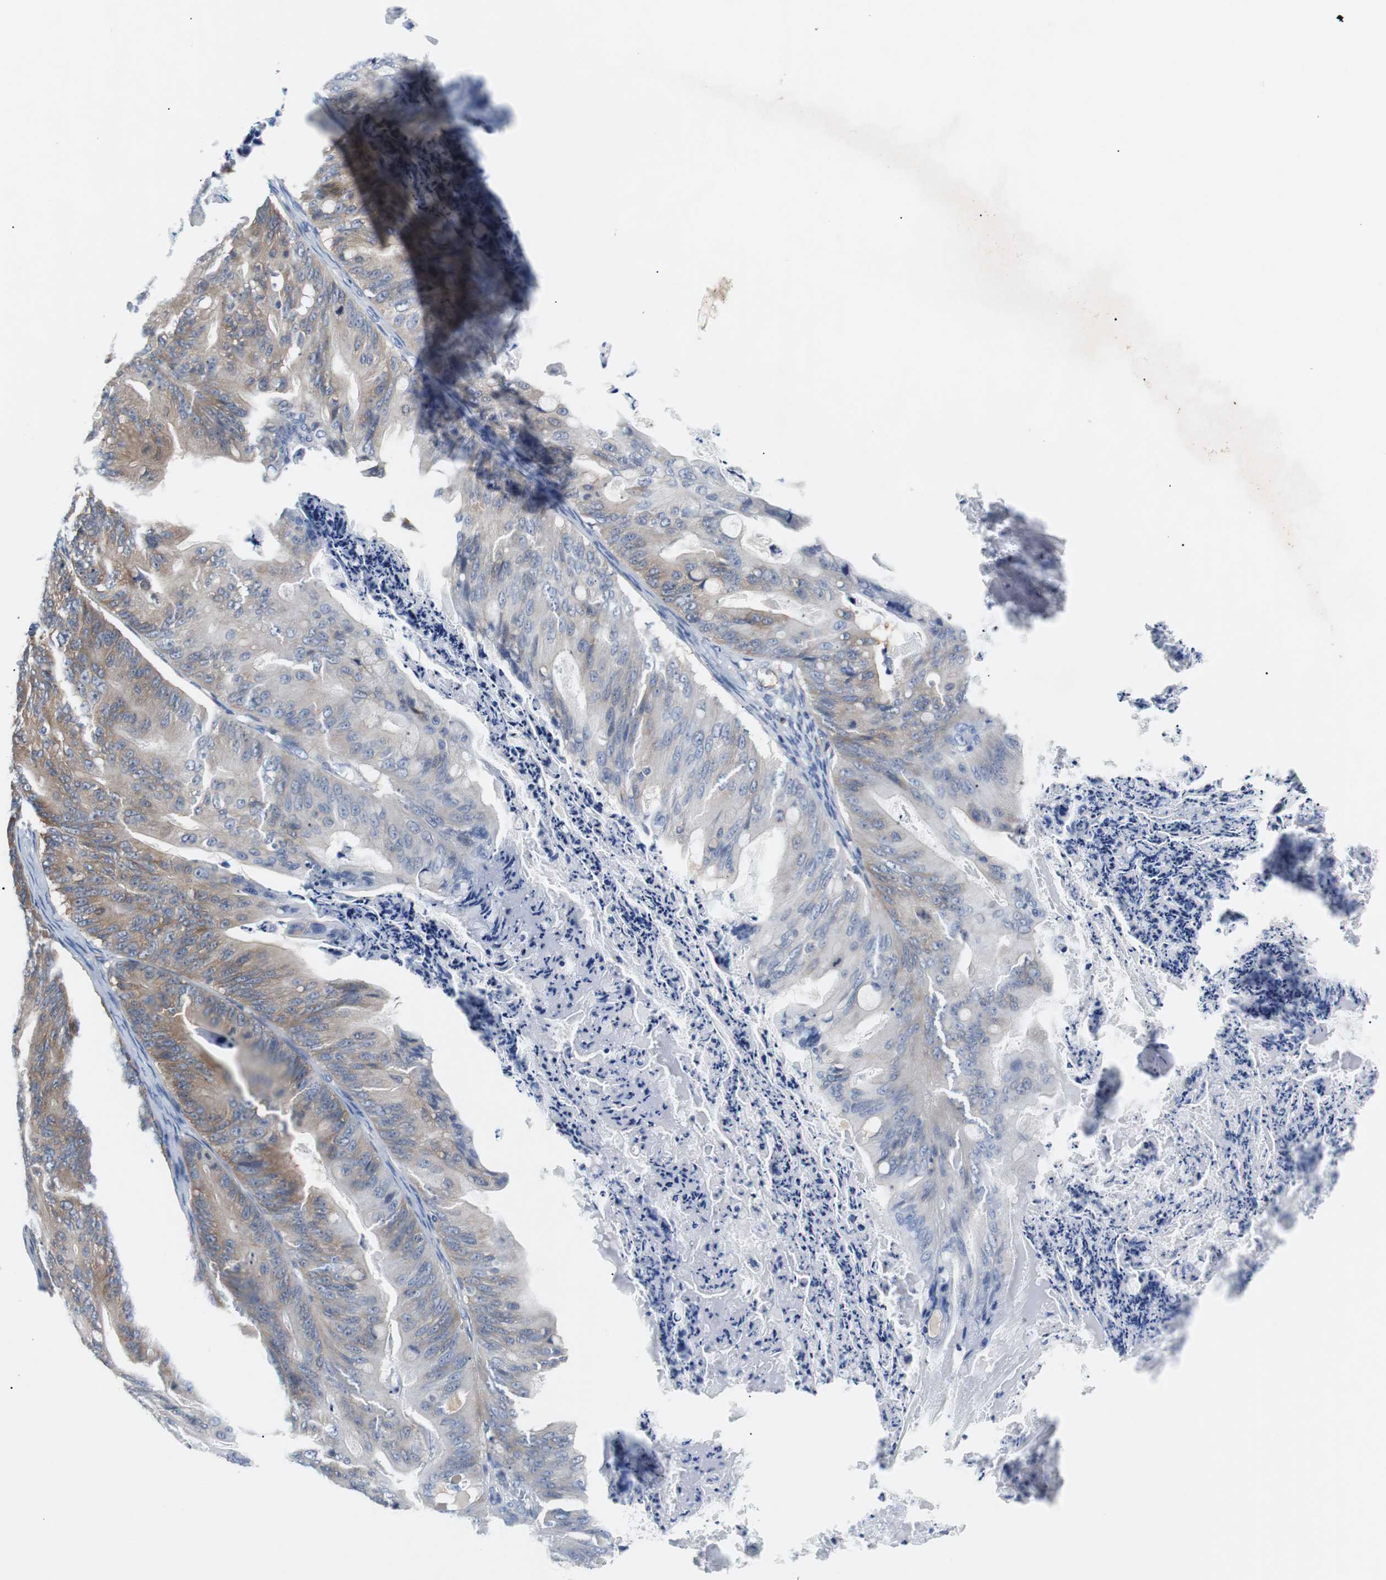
{"staining": {"intensity": "weak", "quantity": ">75%", "location": "cytoplasmic/membranous"}, "tissue": "ovarian cancer", "cell_type": "Tumor cells", "image_type": "cancer", "snomed": [{"axis": "morphology", "description": "Cystadenocarcinoma, mucinous, NOS"}, {"axis": "topography", "description": "Ovary"}], "caption": "IHC (DAB (3,3'-diaminobenzidine)) staining of ovarian mucinous cystadenocarcinoma reveals weak cytoplasmic/membranous protein staining in about >75% of tumor cells. Immunohistochemistry stains the protein in brown and the nuclei are stained blue.", "gene": "EEF2K", "patient": {"sex": "female", "age": 36}}